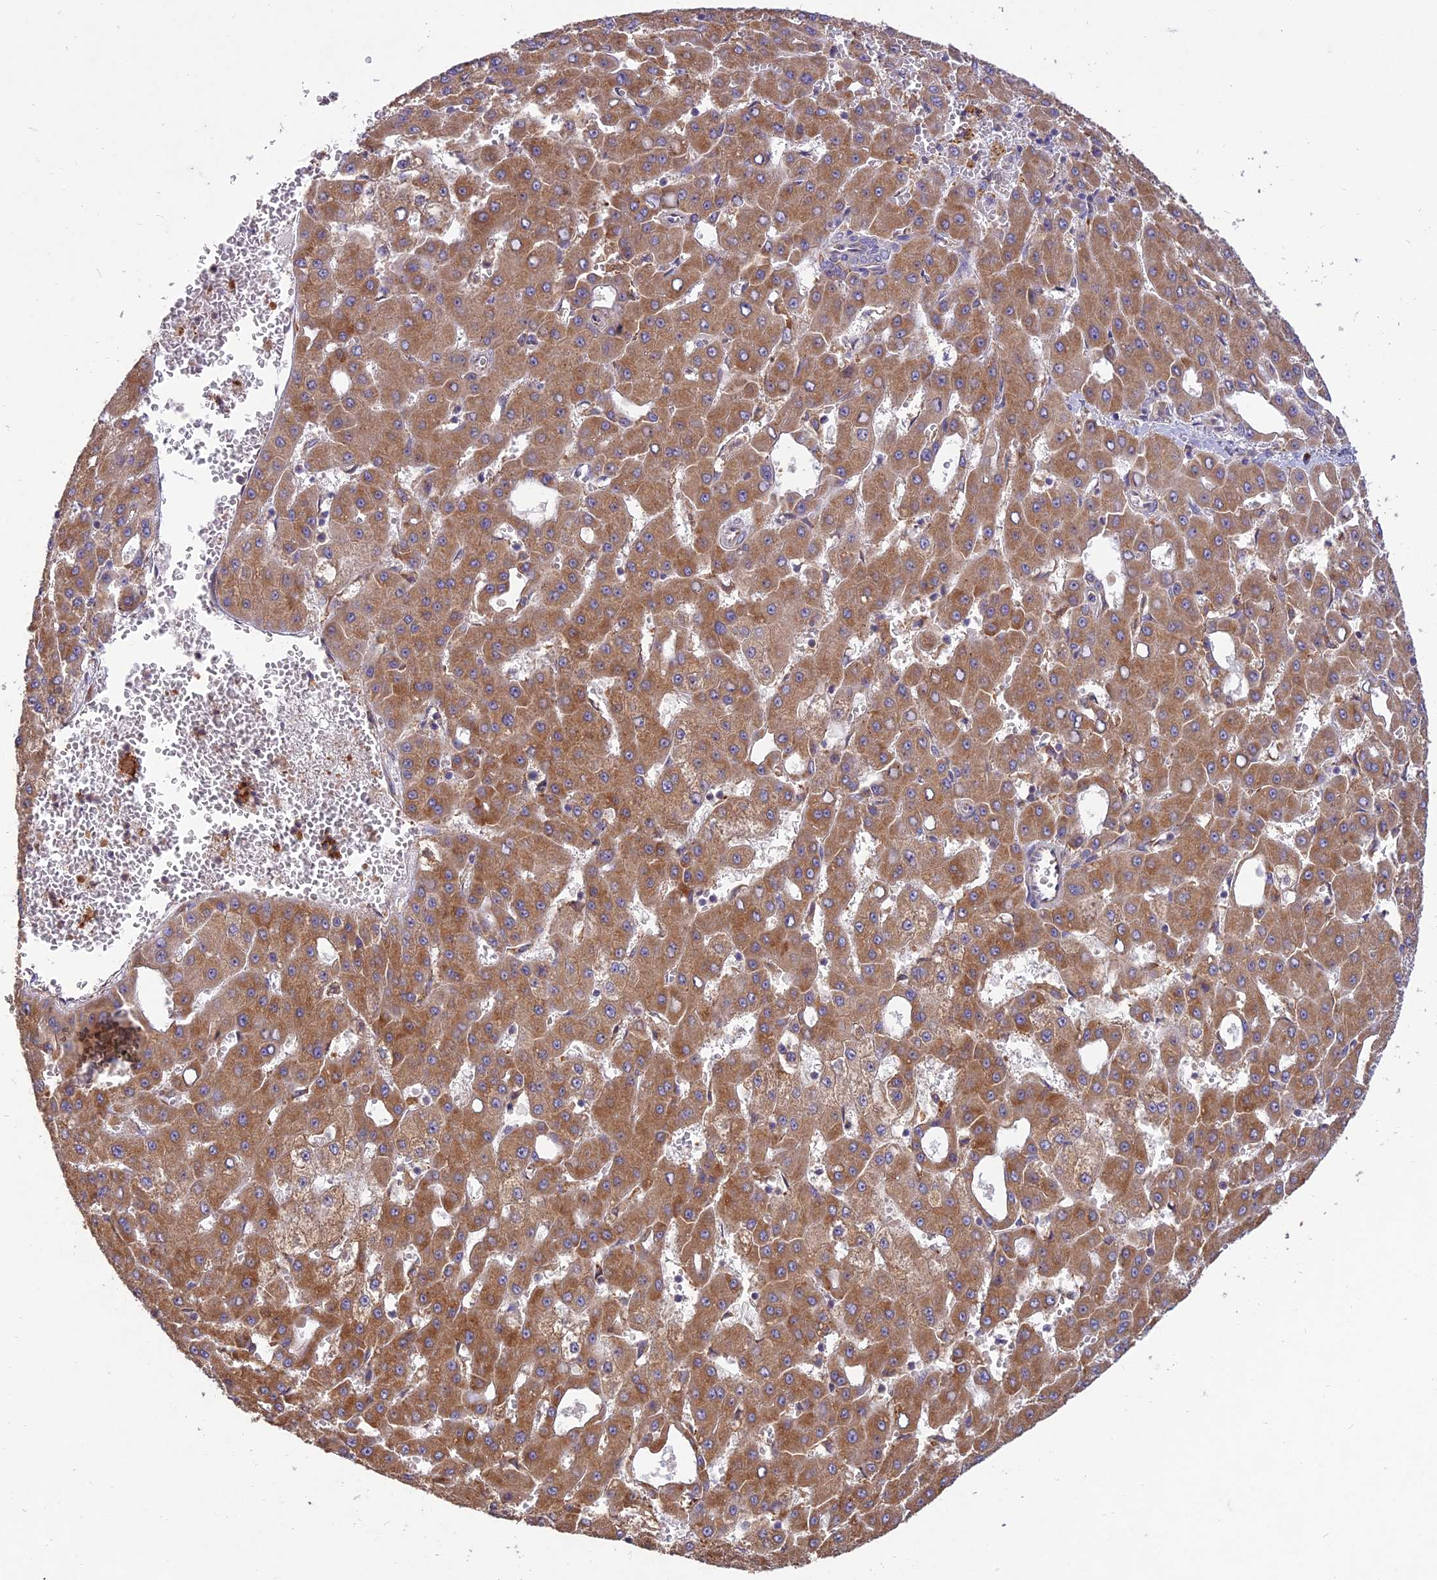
{"staining": {"intensity": "moderate", "quantity": ">75%", "location": "cytoplasmic/membranous"}, "tissue": "liver cancer", "cell_type": "Tumor cells", "image_type": "cancer", "snomed": [{"axis": "morphology", "description": "Carcinoma, Hepatocellular, NOS"}, {"axis": "topography", "description": "Liver"}], "caption": "Immunohistochemical staining of liver cancer (hepatocellular carcinoma) reveals medium levels of moderate cytoplasmic/membranous protein positivity in about >75% of tumor cells.", "gene": "NXNL2", "patient": {"sex": "male", "age": 47}}